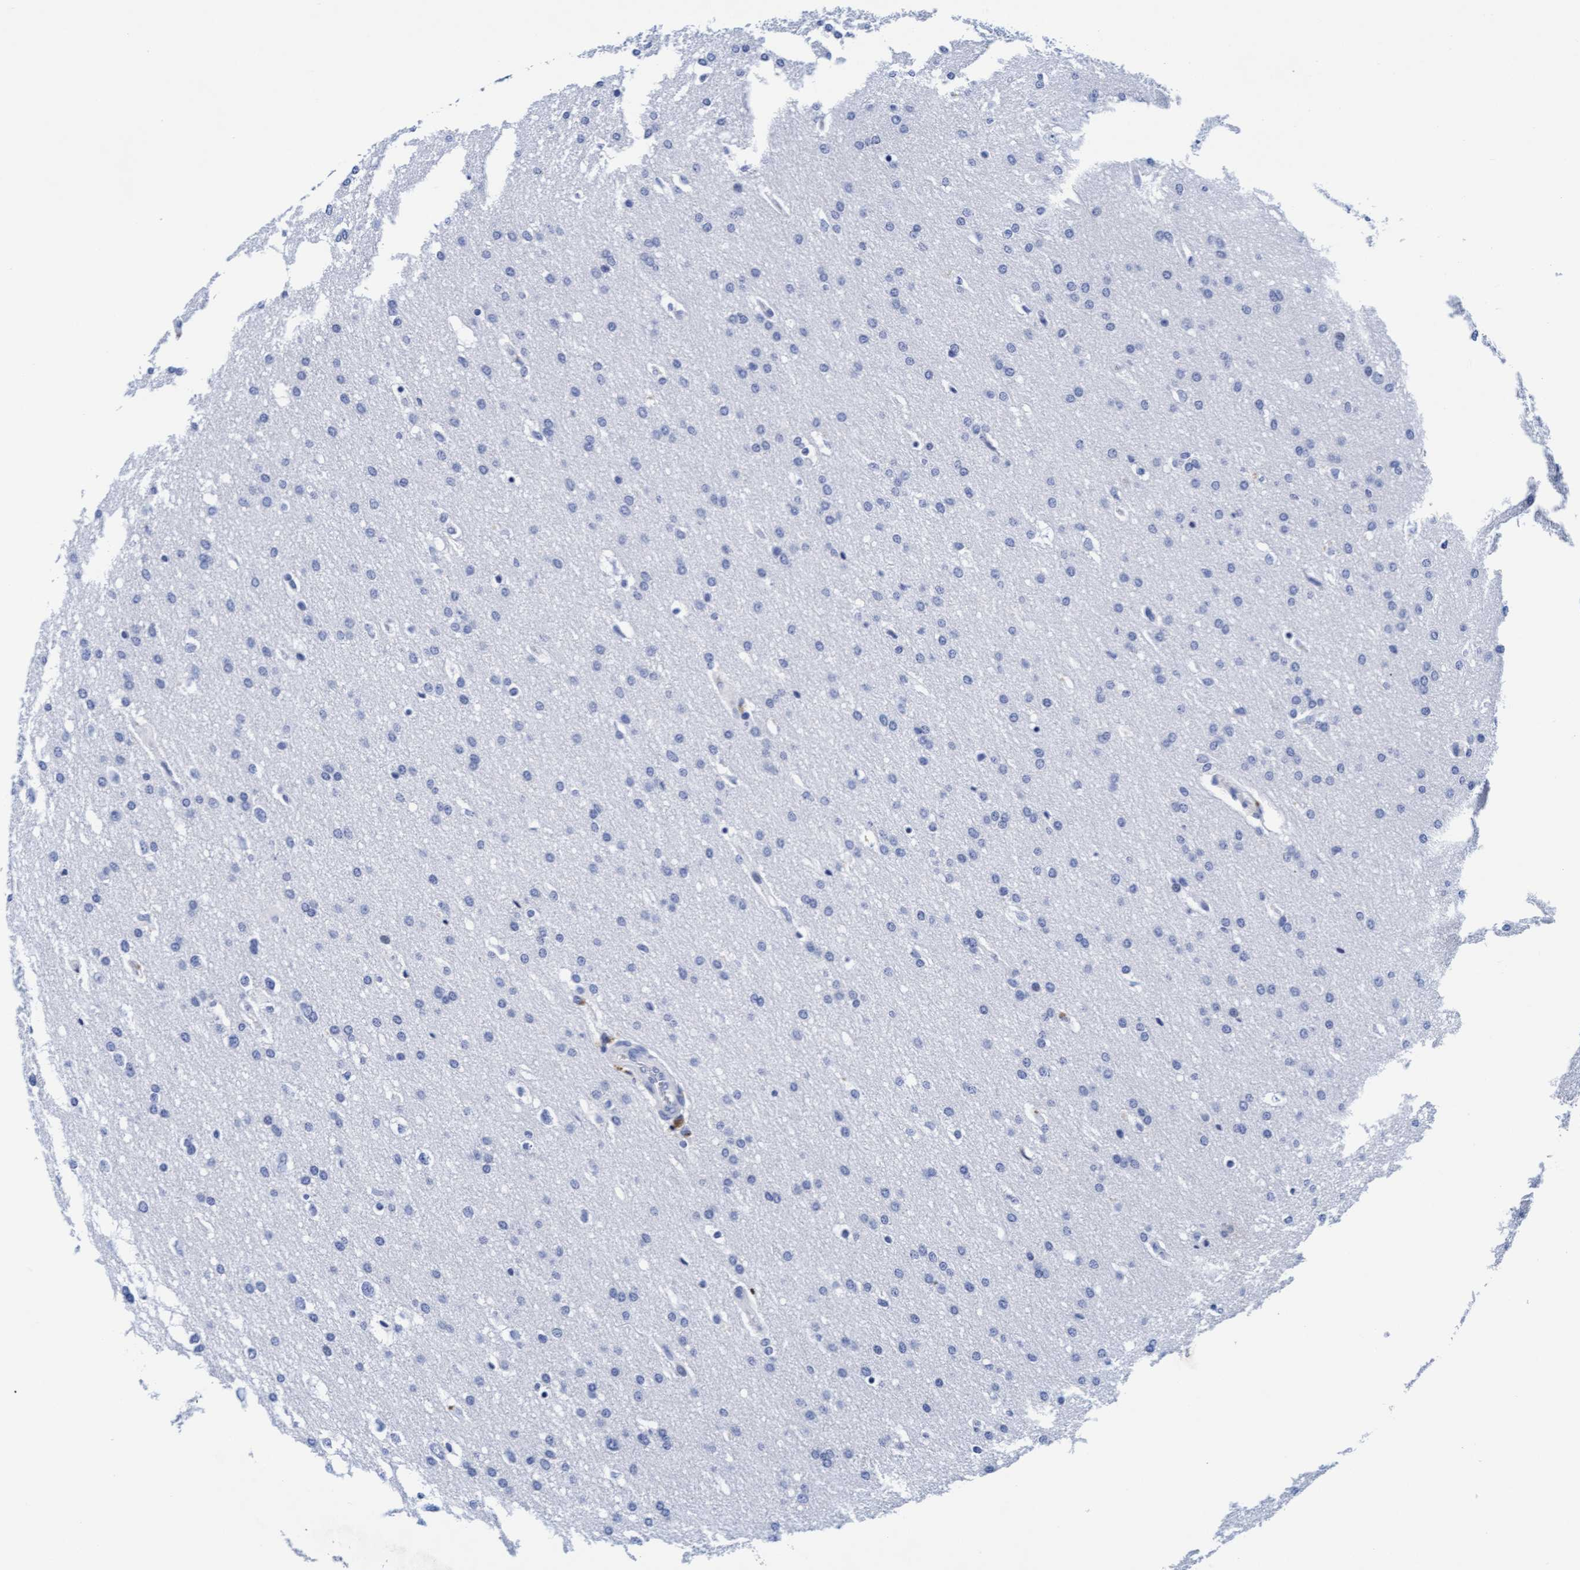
{"staining": {"intensity": "negative", "quantity": "none", "location": "none"}, "tissue": "glioma", "cell_type": "Tumor cells", "image_type": "cancer", "snomed": [{"axis": "morphology", "description": "Glioma, malignant, Low grade"}, {"axis": "topography", "description": "Brain"}], "caption": "An immunohistochemistry photomicrograph of malignant glioma (low-grade) is shown. There is no staining in tumor cells of malignant glioma (low-grade). The staining is performed using DAB (3,3'-diaminobenzidine) brown chromogen with nuclei counter-stained in using hematoxylin.", "gene": "ARSG", "patient": {"sex": "female", "age": 37}}